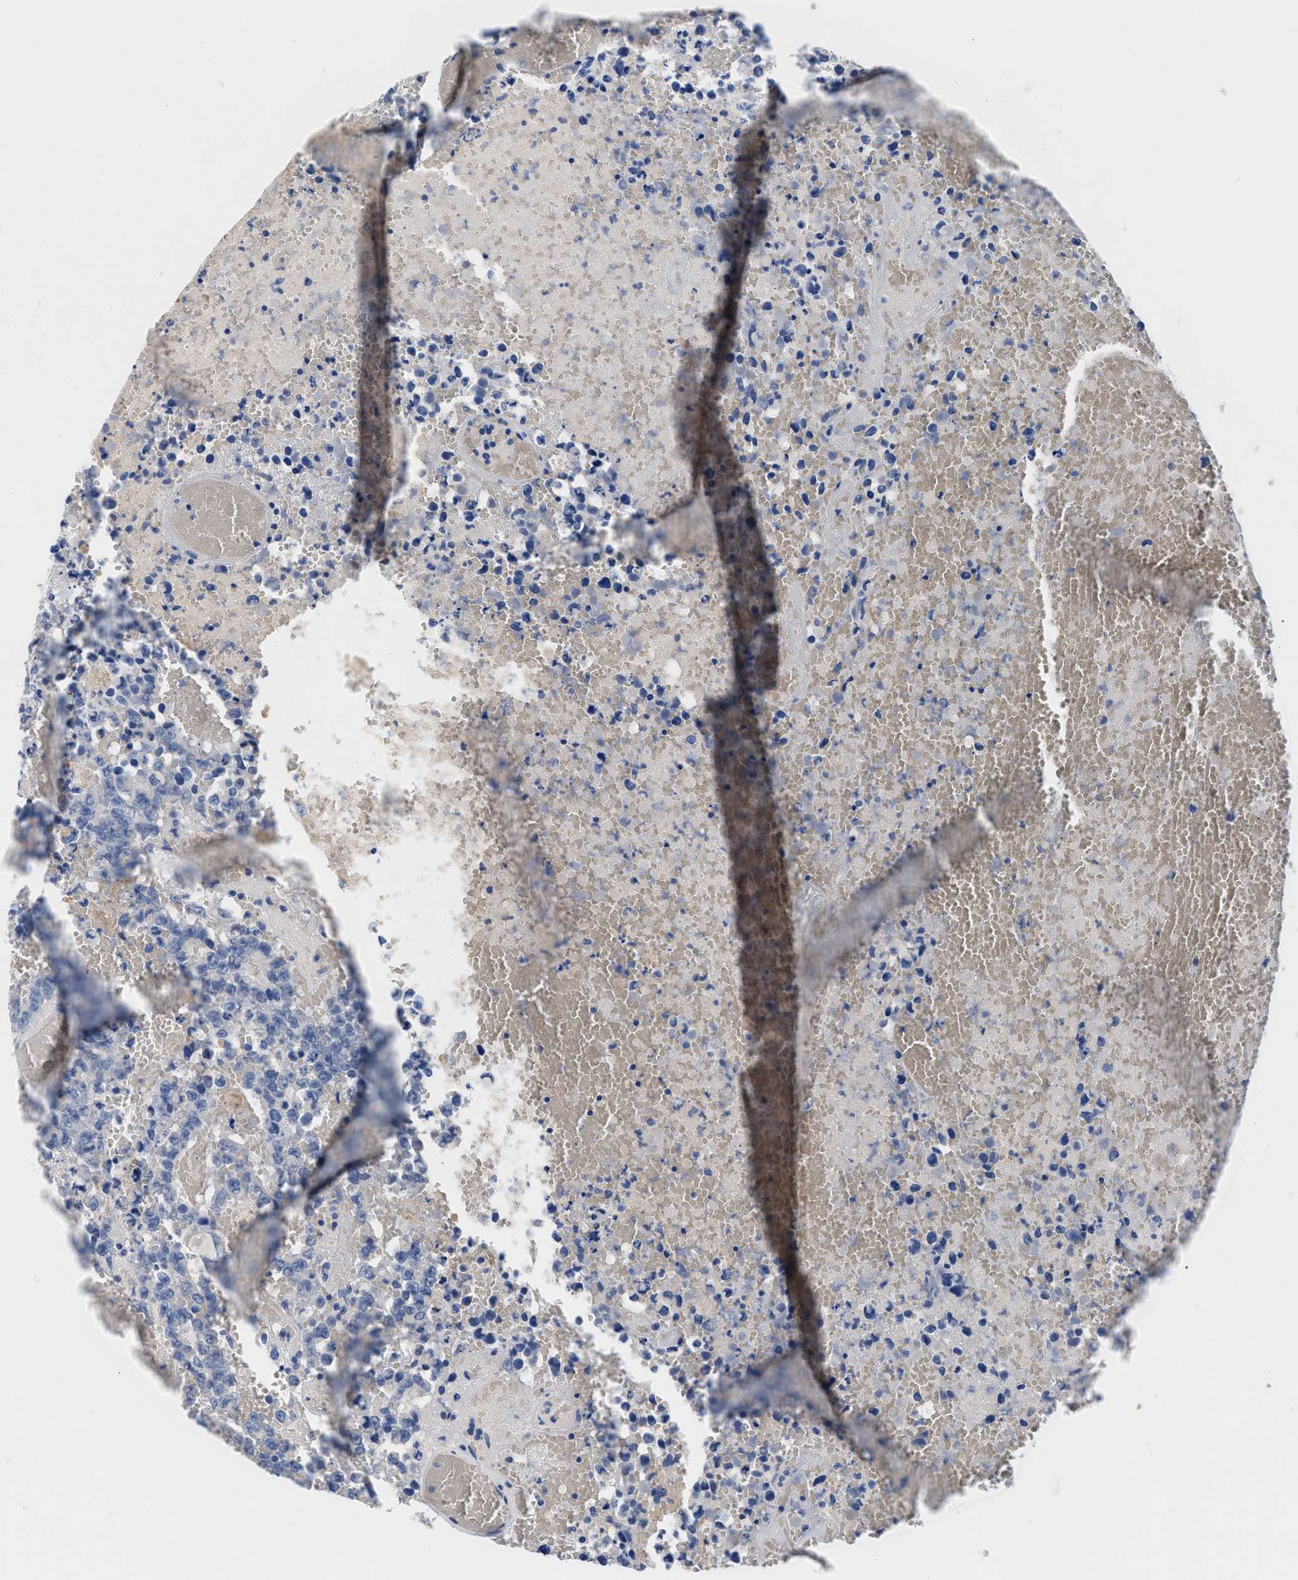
{"staining": {"intensity": "negative", "quantity": "none", "location": "none"}, "tissue": "testis cancer", "cell_type": "Tumor cells", "image_type": "cancer", "snomed": [{"axis": "morphology", "description": "Carcinoma, Embryonal, NOS"}, {"axis": "topography", "description": "Testis"}], "caption": "The image demonstrates no staining of tumor cells in testis cancer (embryonal carcinoma). The staining was performed using DAB (3,3'-diaminobenzidine) to visualize the protein expression in brown, while the nuclei were stained in blue with hematoxylin (Magnification: 20x).", "gene": "SLFN13", "patient": {"sex": "male", "age": 25}}